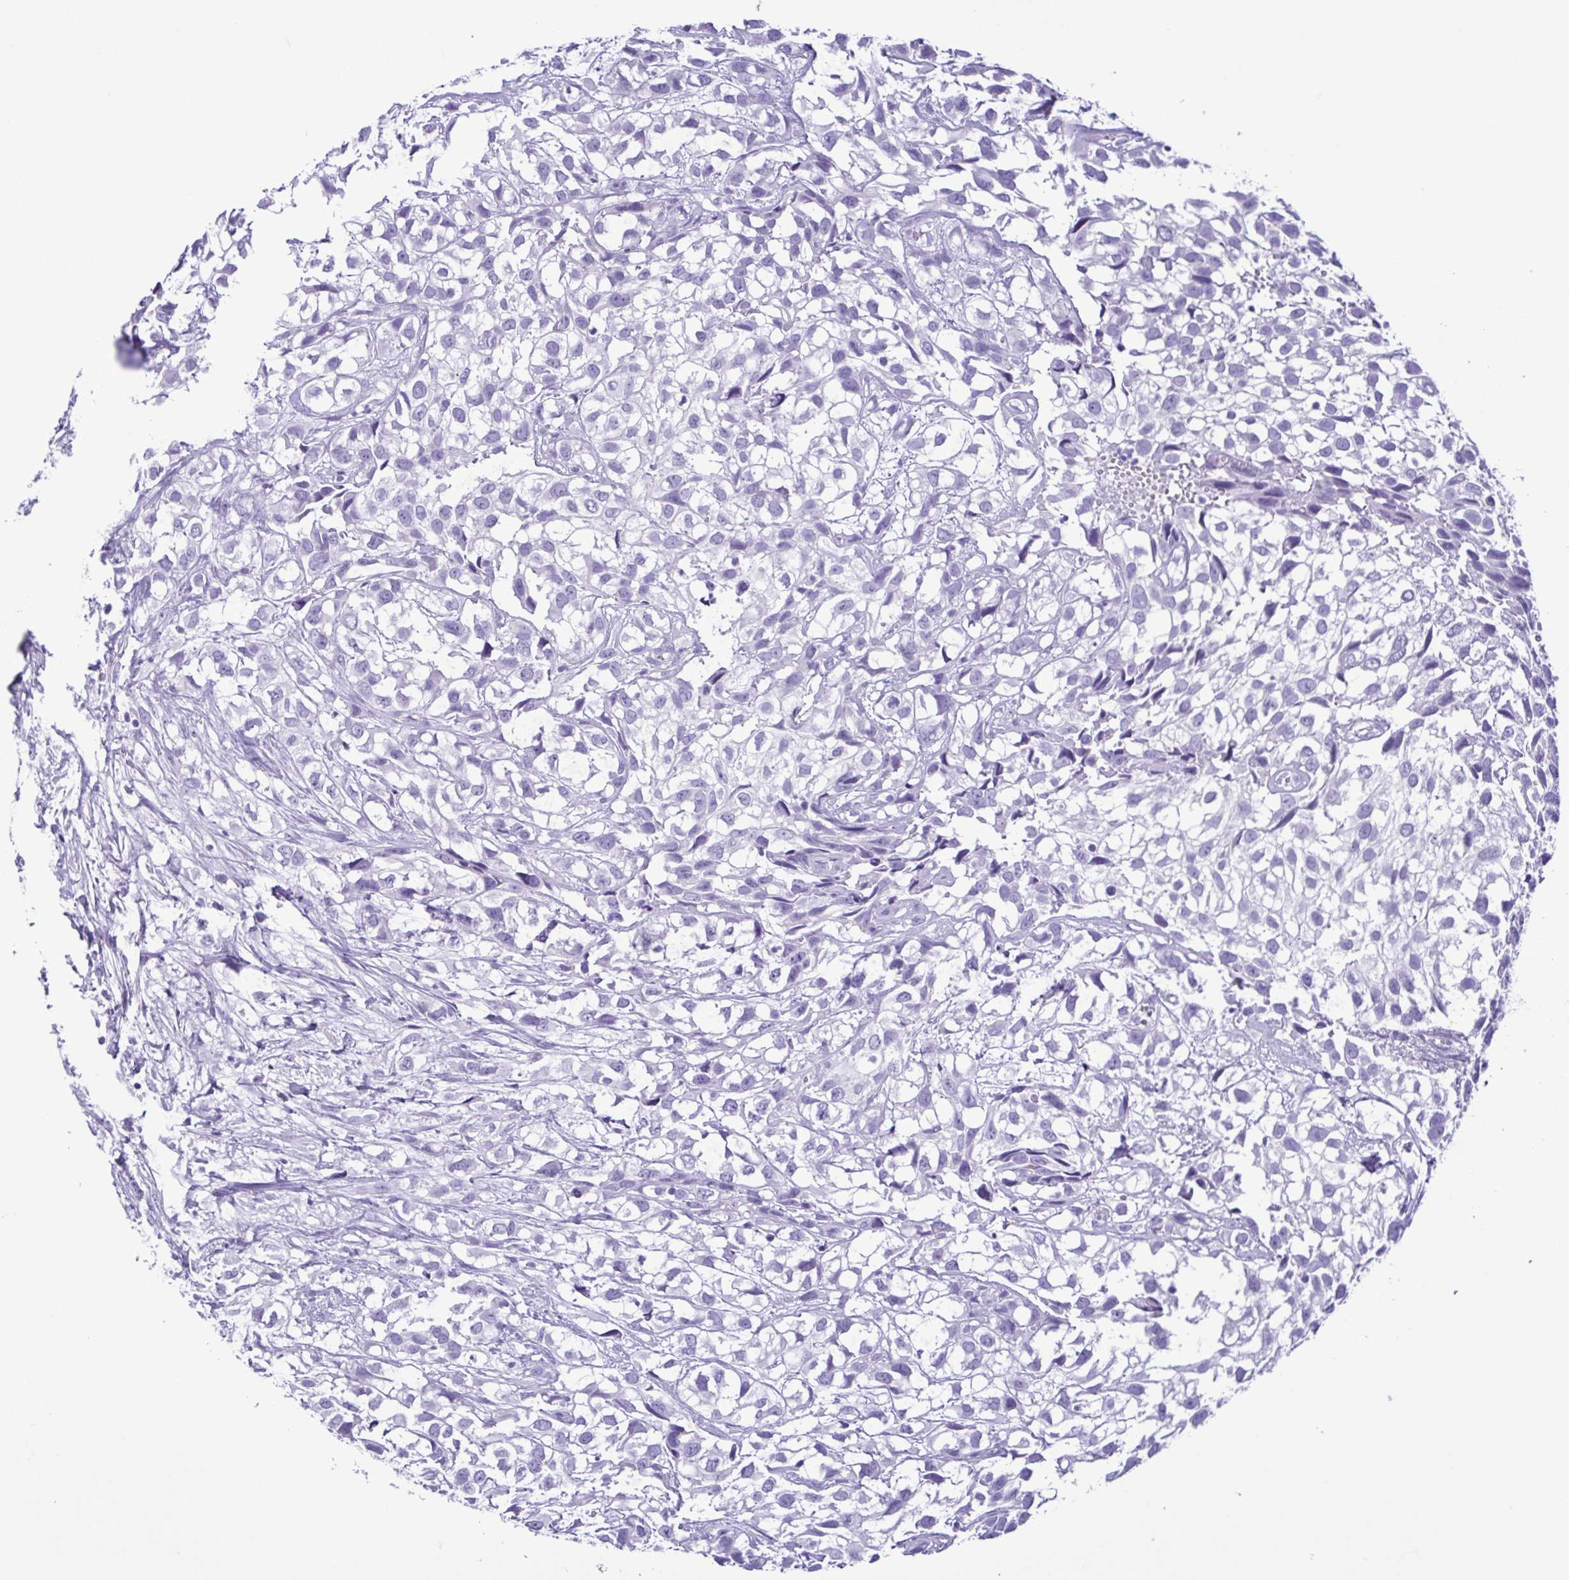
{"staining": {"intensity": "negative", "quantity": "none", "location": "none"}, "tissue": "urothelial cancer", "cell_type": "Tumor cells", "image_type": "cancer", "snomed": [{"axis": "morphology", "description": "Urothelial carcinoma, High grade"}, {"axis": "topography", "description": "Urinary bladder"}], "caption": "A high-resolution histopathology image shows IHC staining of urothelial carcinoma (high-grade), which demonstrates no significant positivity in tumor cells. (Stains: DAB immunohistochemistry with hematoxylin counter stain, Microscopy: brightfield microscopy at high magnification).", "gene": "SPATA16", "patient": {"sex": "male", "age": 56}}